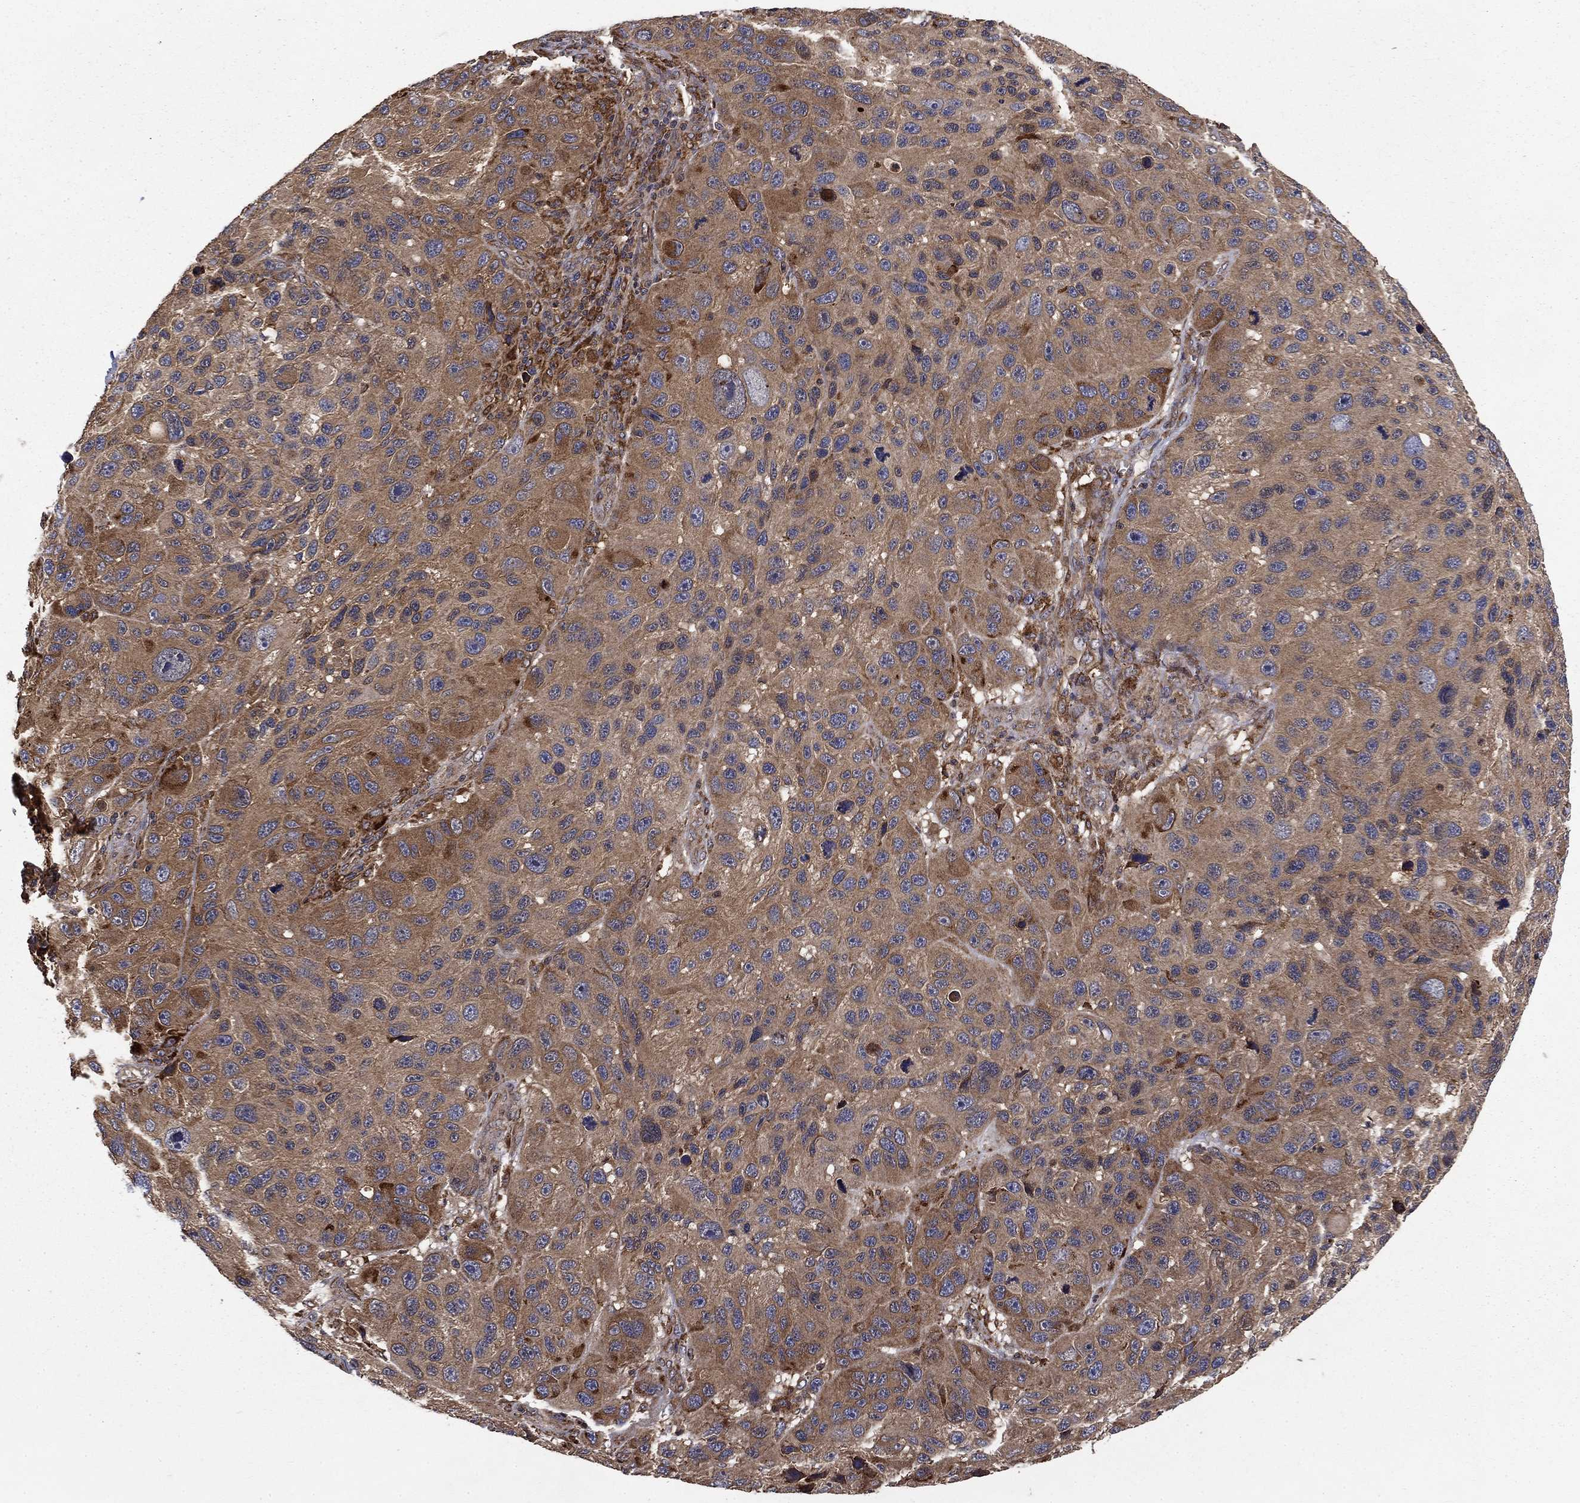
{"staining": {"intensity": "moderate", "quantity": "<25%", "location": "cytoplasmic/membranous"}, "tissue": "melanoma", "cell_type": "Tumor cells", "image_type": "cancer", "snomed": [{"axis": "morphology", "description": "Malignant melanoma, NOS"}, {"axis": "topography", "description": "Skin"}], "caption": "Immunohistochemical staining of human malignant melanoma shows low levels of moderate cytoplasmic/membranous protein expression in approximately <25% of tumor cells. (Brightfield microscopy of DAB IHC at high magnification).", "gene": "BABAM2", "patient": {"sex": "male", "age": 53}}